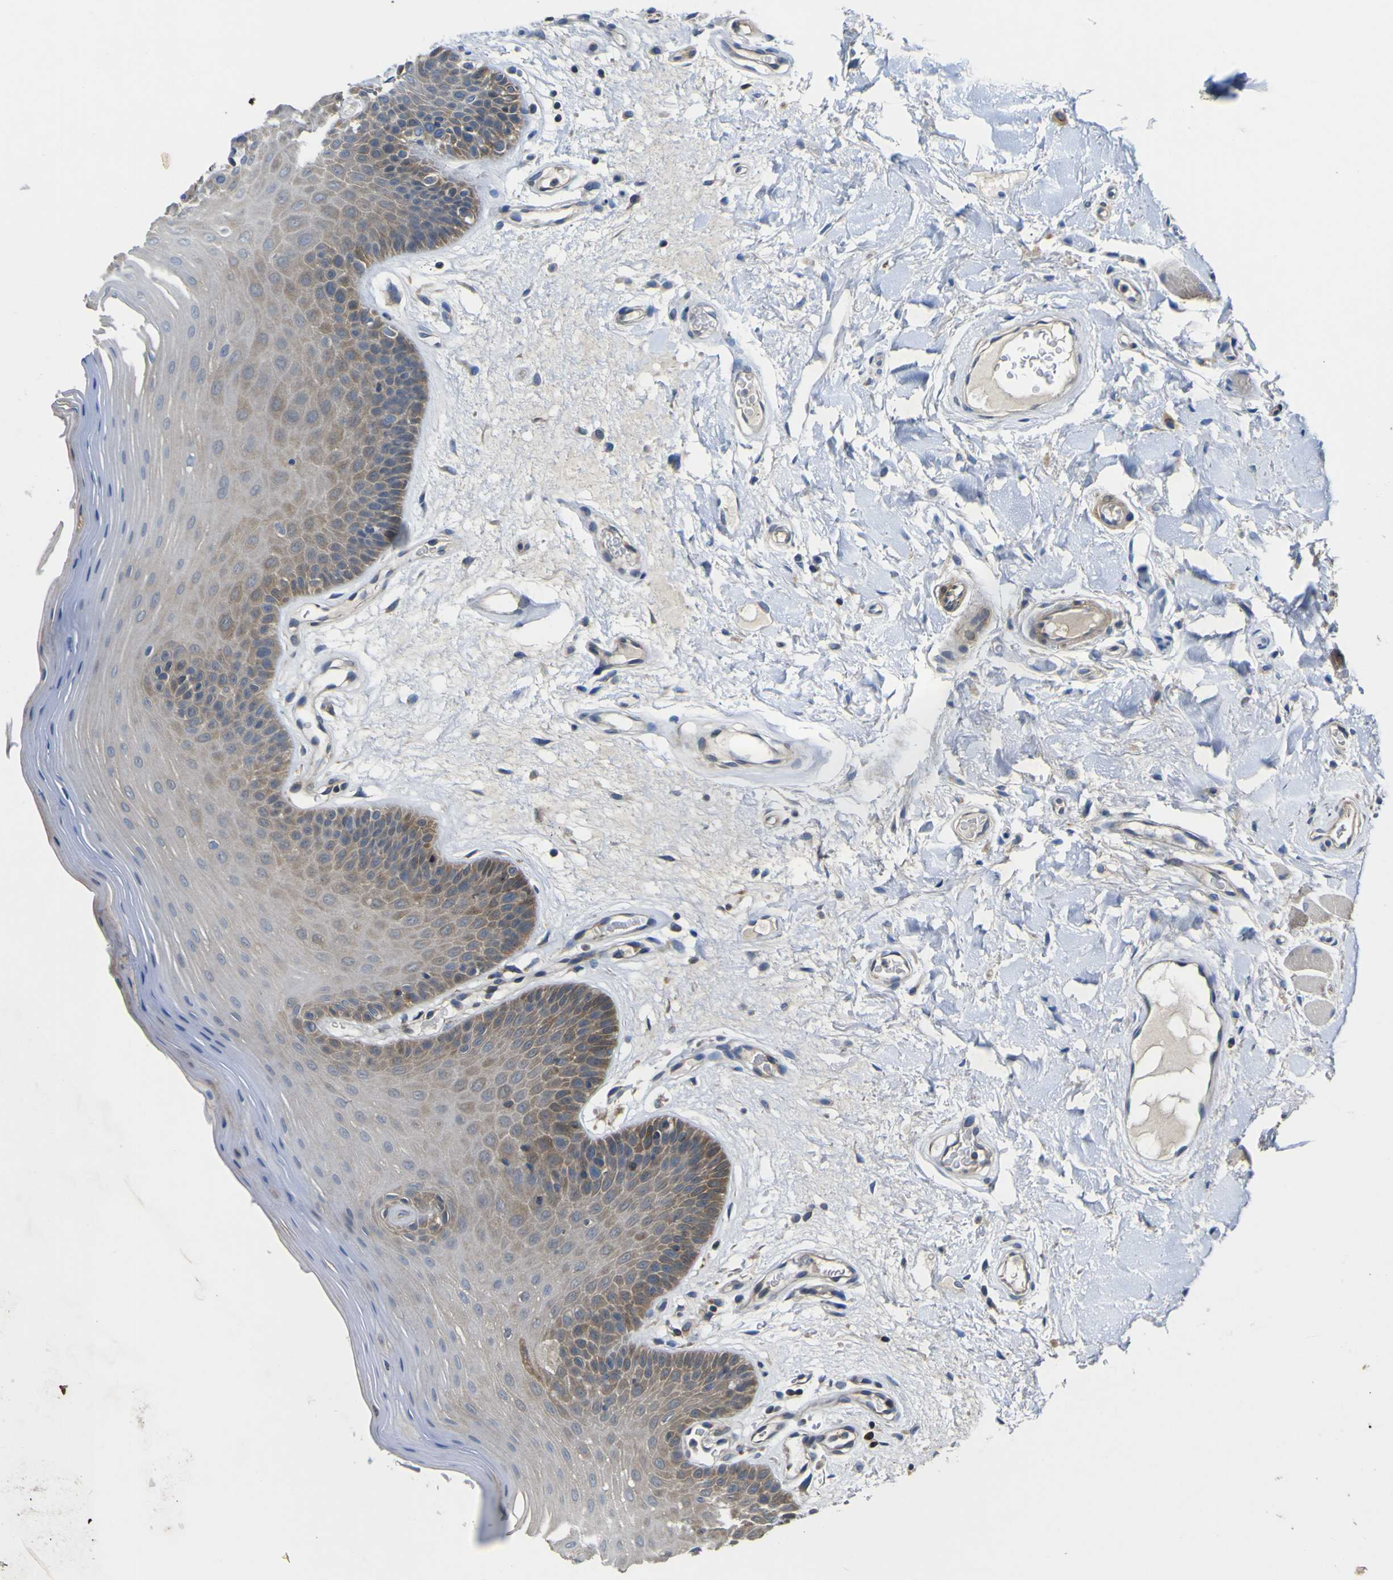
{"staining": {"intensity": "moderate", "quantity": "25%-75%", "location": "cytoplasmic/membranous"}, "tissue": "oral mucosa", "cell_type": "Squamous epithelial cells", "image_type": "normal", "snomed": [{"axis": "morphology", "description": "Normal tissue, NOS"}, {"axis": "morphology", "description": "Squamous cell carcinoma, NOS"}, {"axis": "topography", "description": "Skeletal muscle"}, {"axis": "topography", "description": "Adipose tissue"}, {"axis": "topography", "description": "Vascular tissue"}, {"axis": "topography", "description": "Oral tissue"}, {"axis": "topography", "description": "Peripheral nerve tissue"}, {"axis": "topography", "description": "Head-Neck"}], "caption": "Immunohistochemistry of unremarkable oral mucosa displays medium levels of moderate cytoplasmic/membranous staining in approximately 25%-75% of squamous epithelial cells.", "gene": "EML2", "patient": {"sex": "male", "age": 71}}